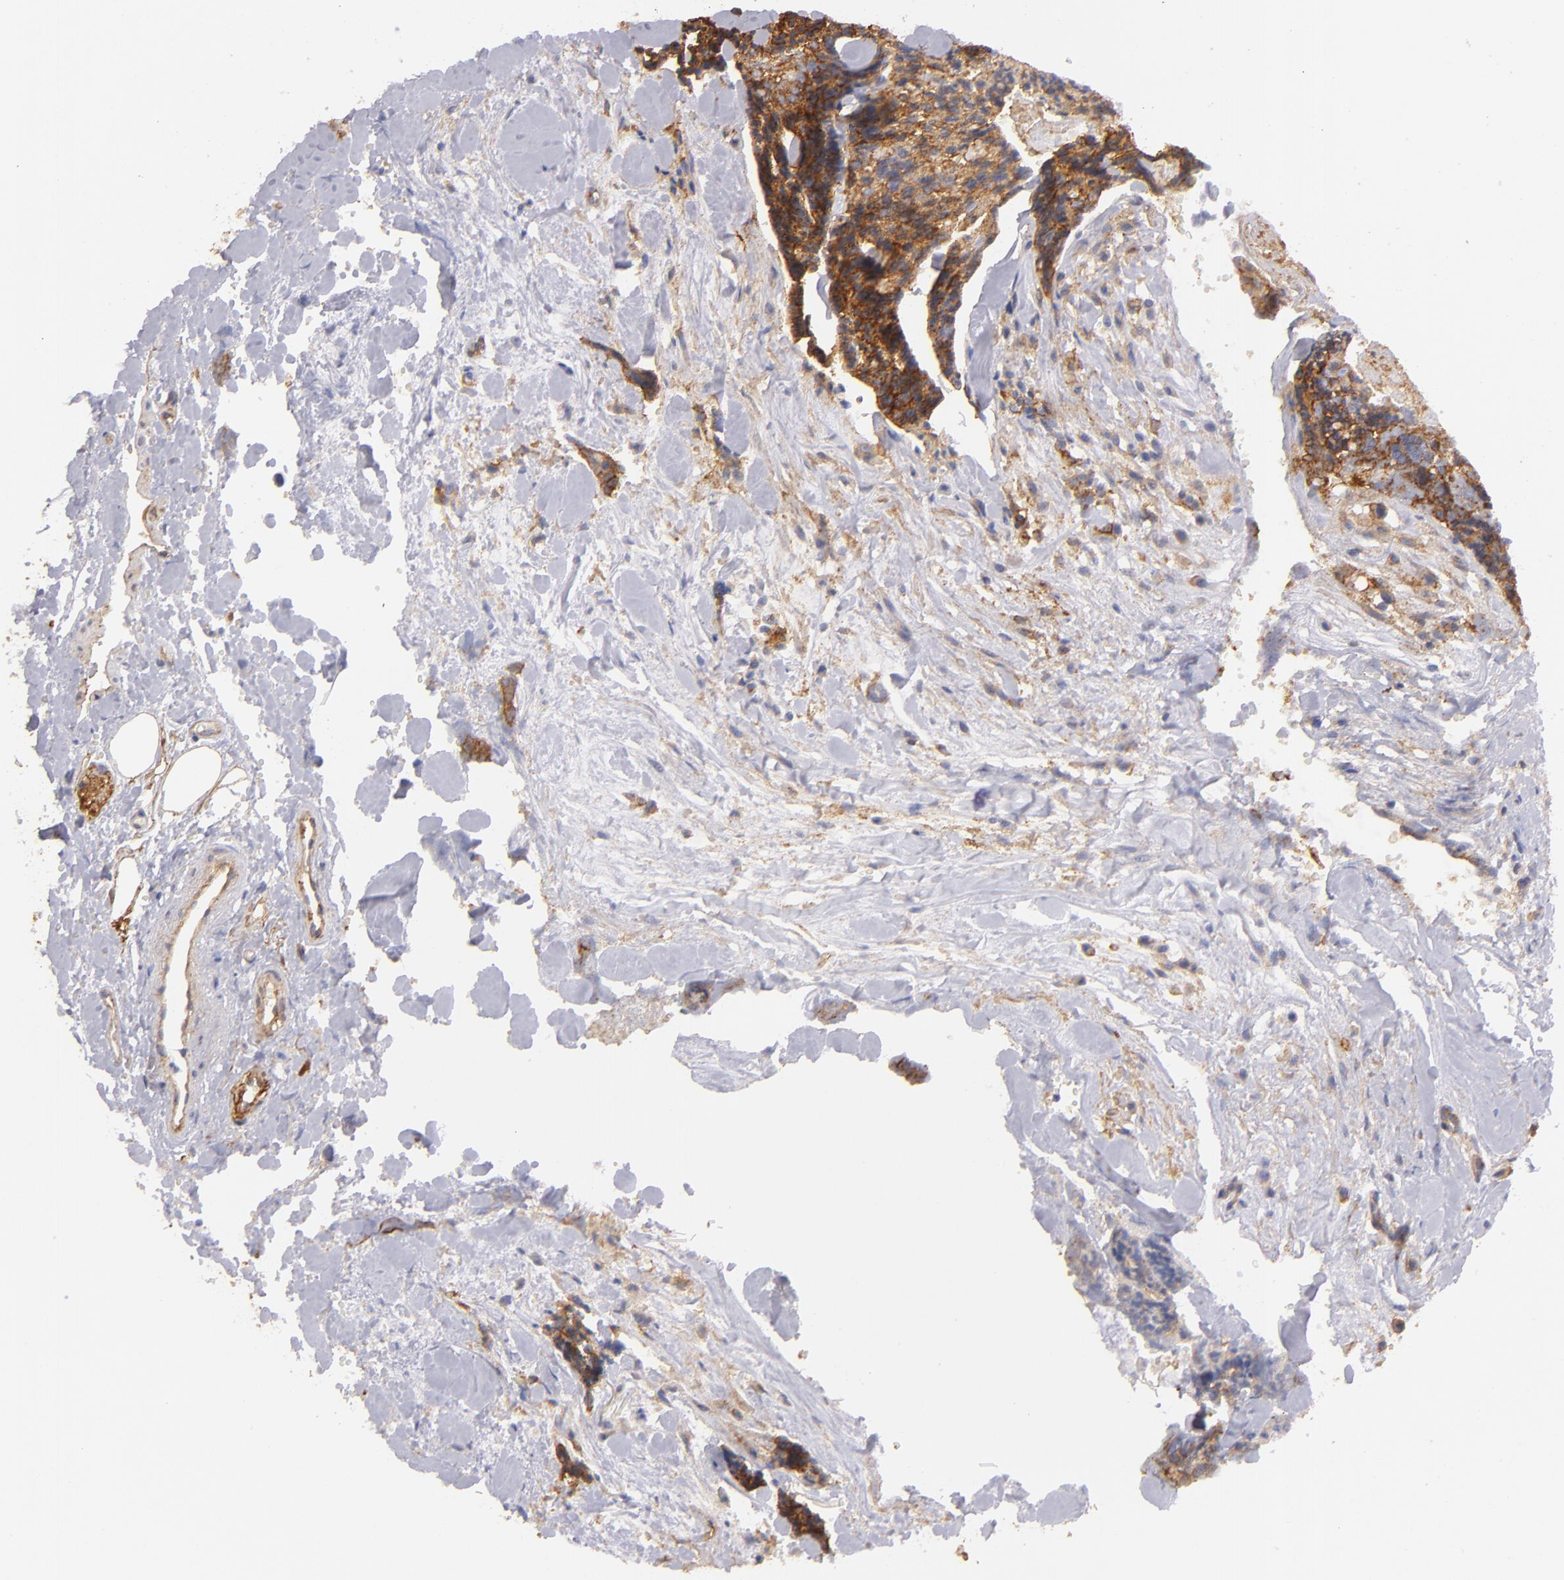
{"staining": {"intensity": "moderate", "quantity": "25%-75%", "location": "cytoplasmic/membranous"}, "tissue": "head and neck cancer", "cell_type": "Tumor cells", "image_type": "cancer", "snomed": [{"axis": "morphology", "description": "Squamous cell carcinoma, NOS"}, {"axis": "topography", "description": "Salivary gland"}, {"axis": "topography", "description": "Head-Neck"}], "caption": "DAB immunohistochemical staining of human squamous cell carcinoma (head and neck) demonstrates moderate cytoplasmic/membranous protein staining in approximately 25%-75% of tumor cells. Immunohistochemistry stains the protein of interest in brown and the nuclei are stained blue.", "gene": "CD151", "patient": {"sex": "male", "age": 70}}